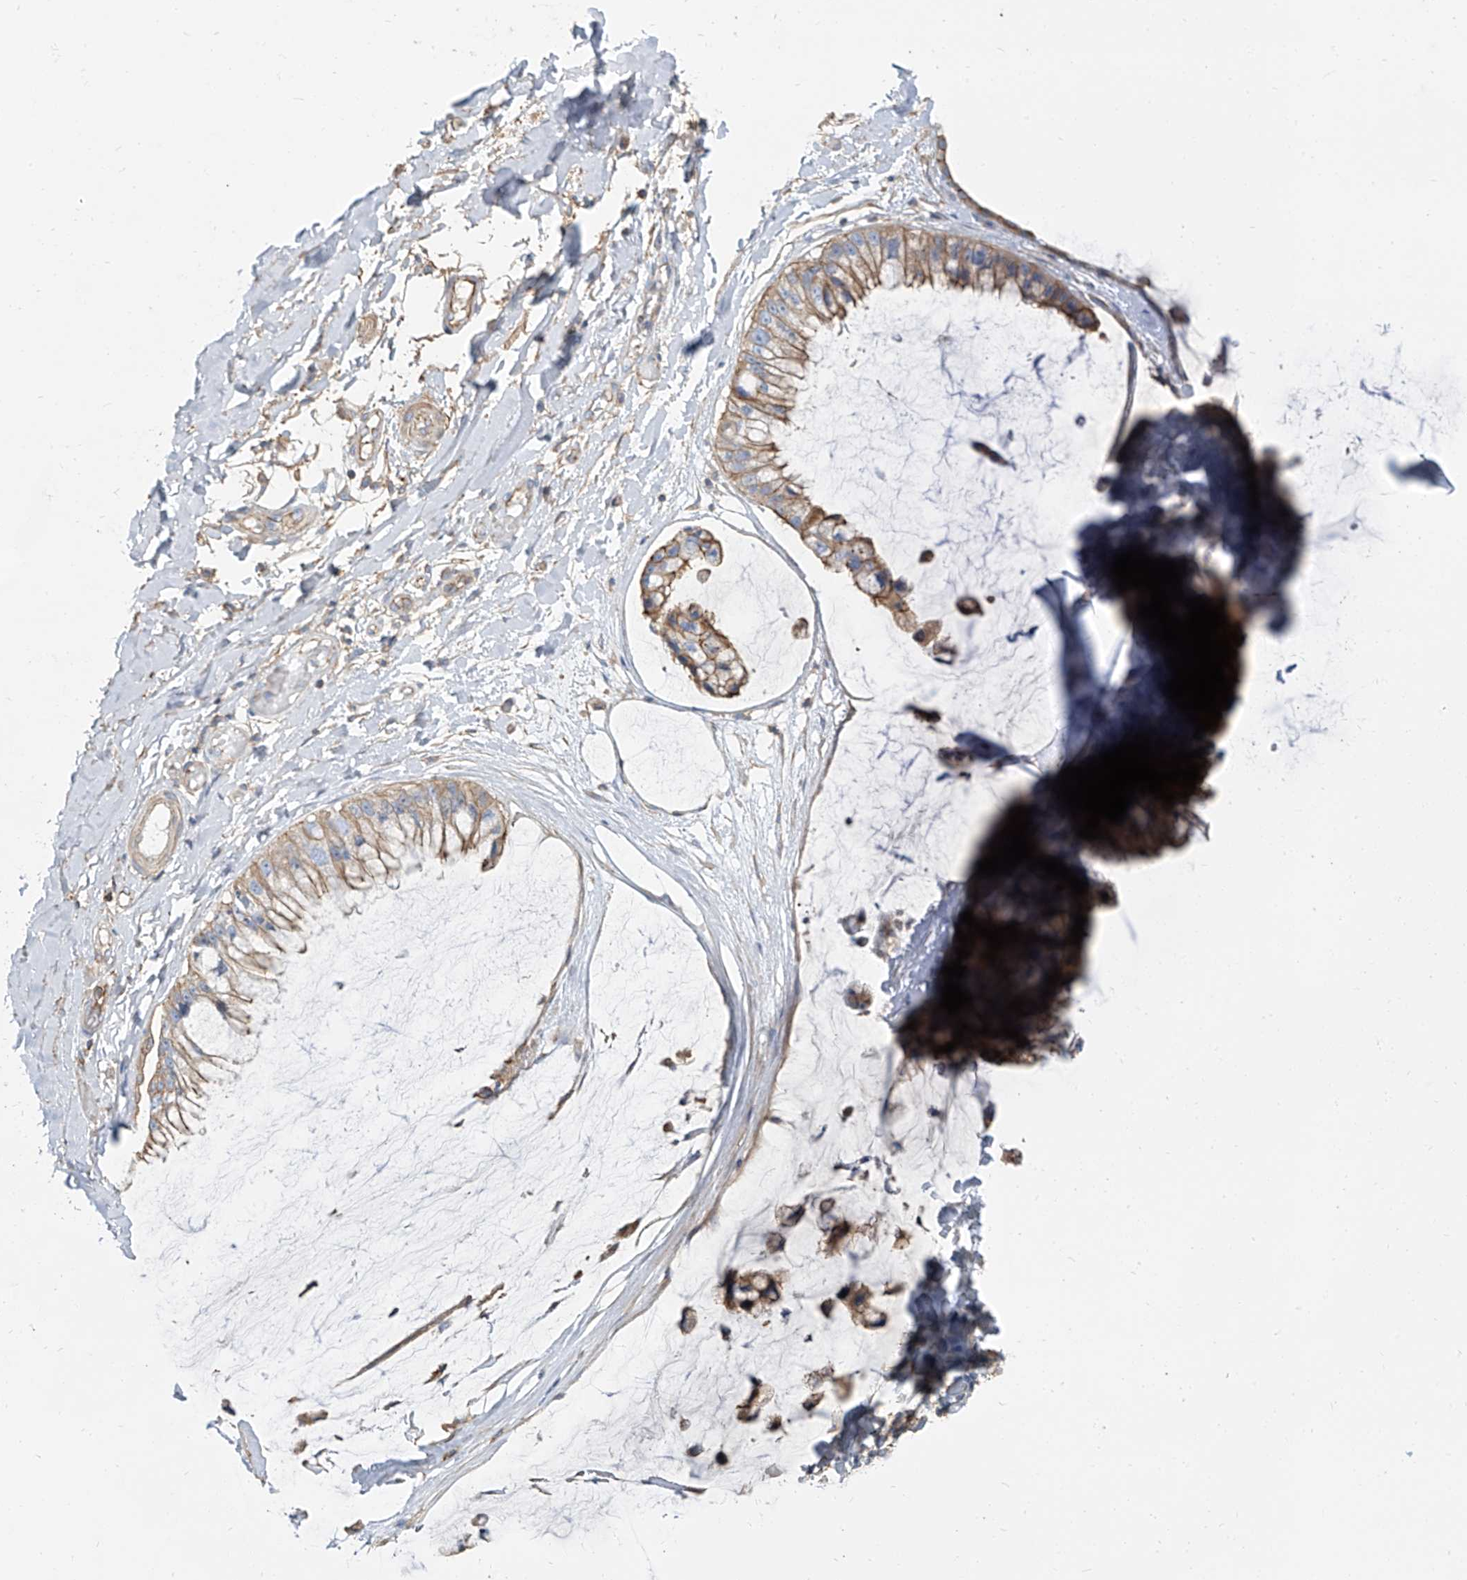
{"staining": {"intensity": "moderate", "quantity": ">75%", "location": "cytoplasmic/membranous"}, "tissue": "ovarian cancer", "cell_type": "Tumor cells", "image_type": "cancer", "snomed": [{"axis": "morphology", "description": "Cystadenocarcinoma, mucinous, NOS"}, {"axis": "topography", "description": "Ovary"}], "caption": "Immunohistochemistry of human mucinous cystadenocarcinoma (ovarian) displays medium levels of moderate cytoplasmic/membranous positivity in about >75% of tumor cells.", "gene": "TXLNB", "patient": {"sex": "female", "age": 39}}